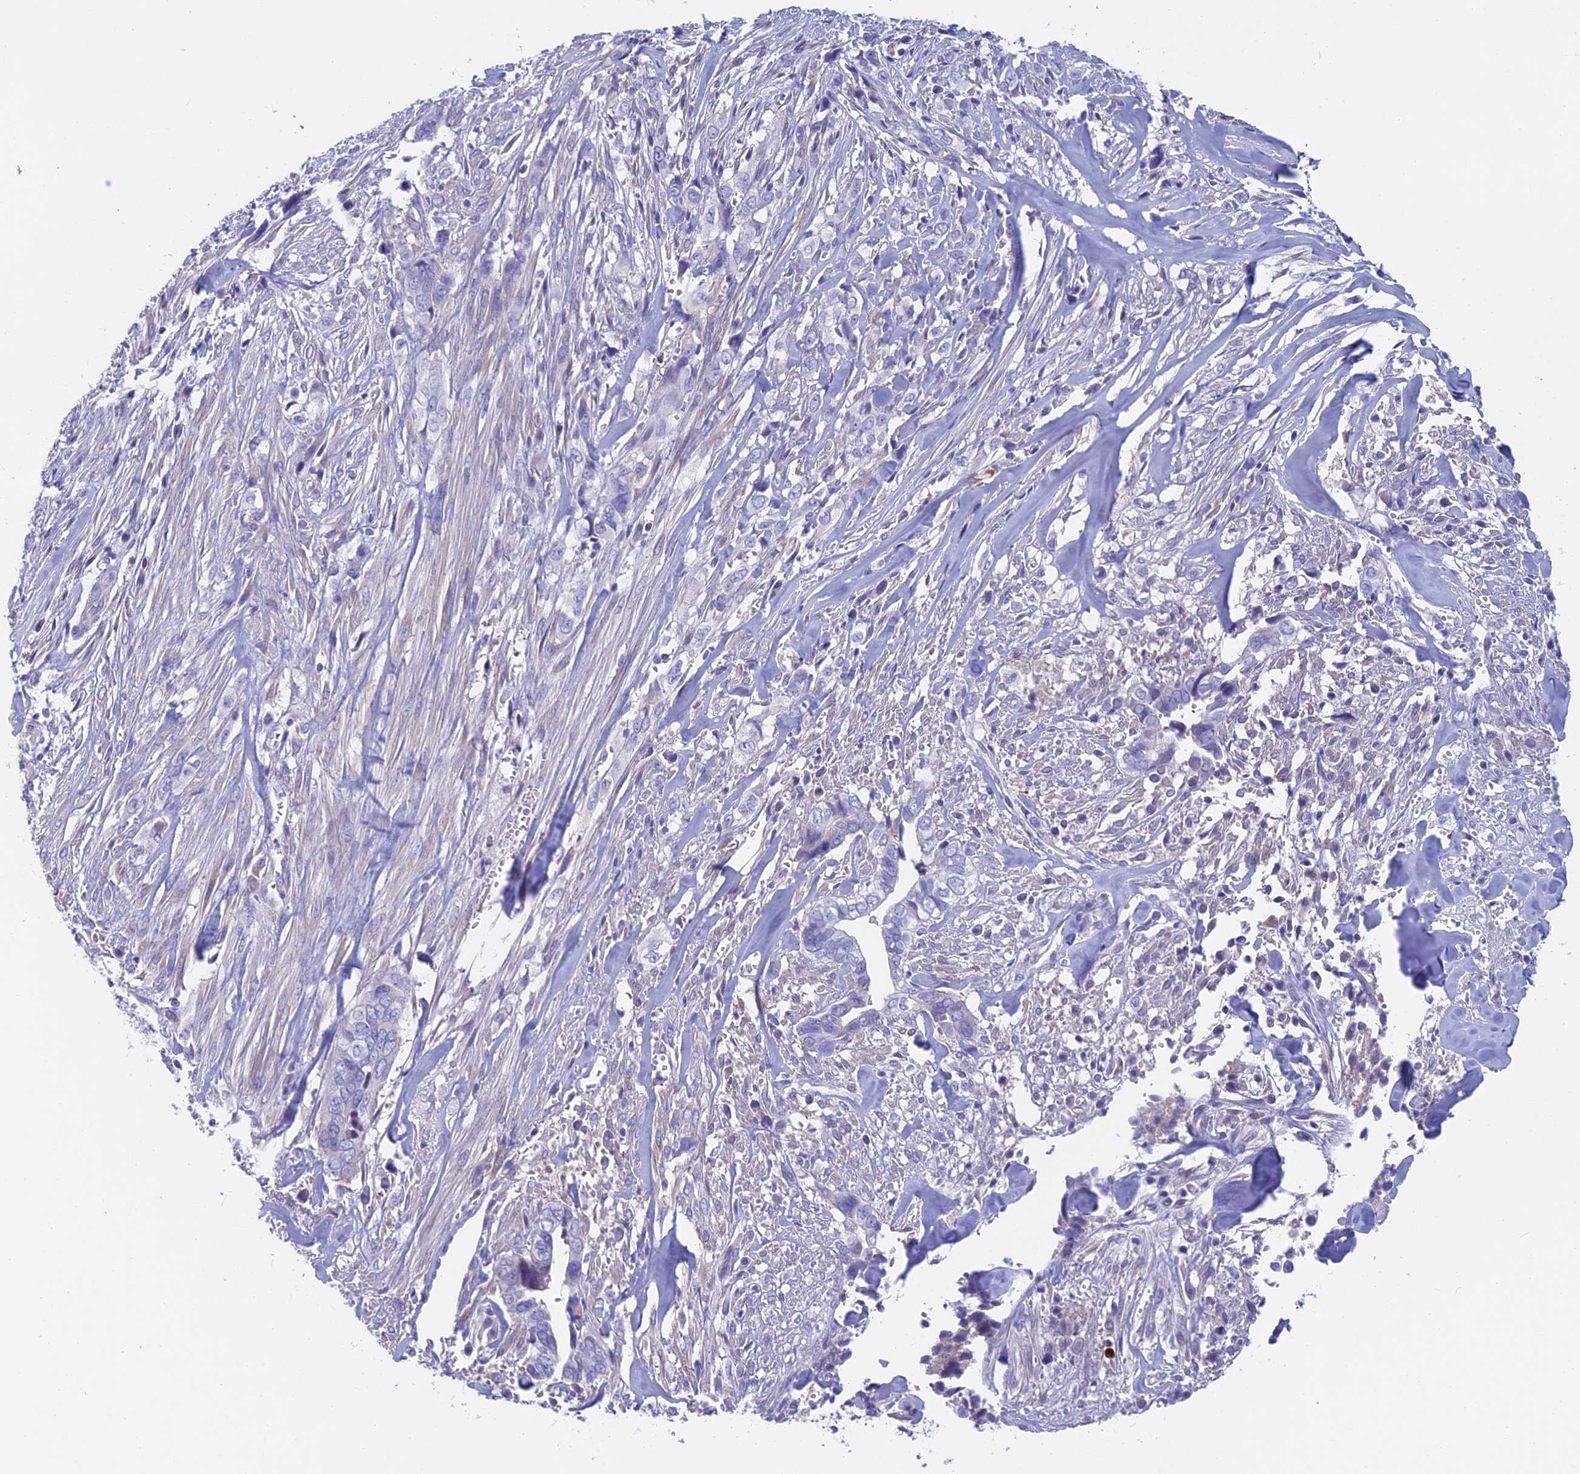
{"staining": {"intensity": "negative", "quantity": "none", "location": "none"}, "tissue": "liver cancer", "cell_type": "Tumor cells", "image_type": "cancer", "snomed": [{"axis": "morphology", "description": "Cholangiocarcinoma"}, {"axis": "topography", "description": "Liver"}], "caption": "Human liver cancer stained for a protein using immunohistochemistry shows no expression in tumor cells.", "gene": "SNAP91", "patient": {"sex": "female", "age": 79}}